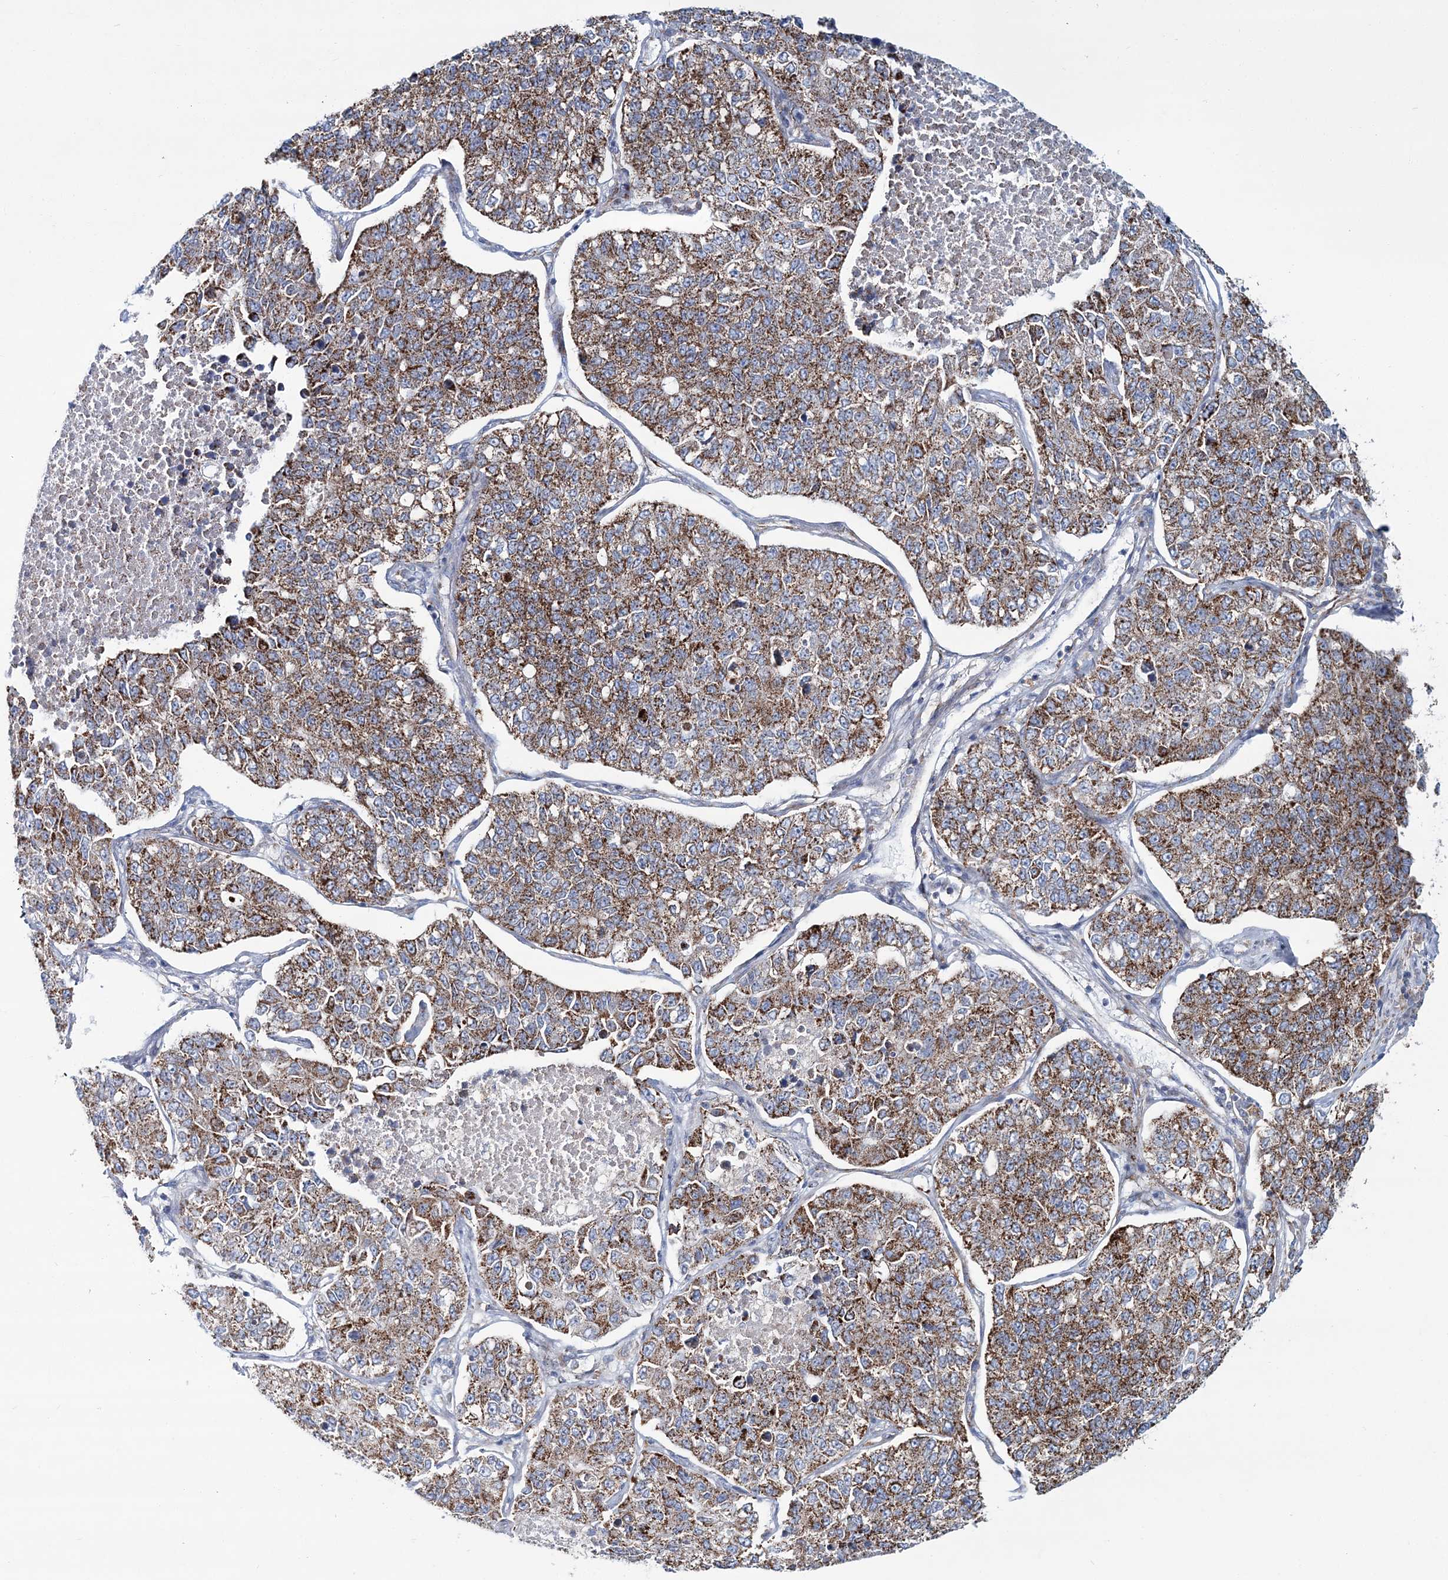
{"staining": {"intensity": "moderate", "quantity": ">75%", "location": "cytoplasmic/membranous"}, "tissue": "lung cancer", "cell_type": "Tumor cells", "image_type": "cancer", "snomed": [{"axis": "morphology", "description": "Adenocarcinoma, NOS"}, {"axis": "topography", "description": "Lung"}], "caption": "Protein analysis of lung cancer (adenocarcinoma) tissue shows moderate cytoplasmic/membranous positivity in about >75% of tumor cells.", "gene": "ARHGAP6", "patient": {"sex": "male", "age": 49}}